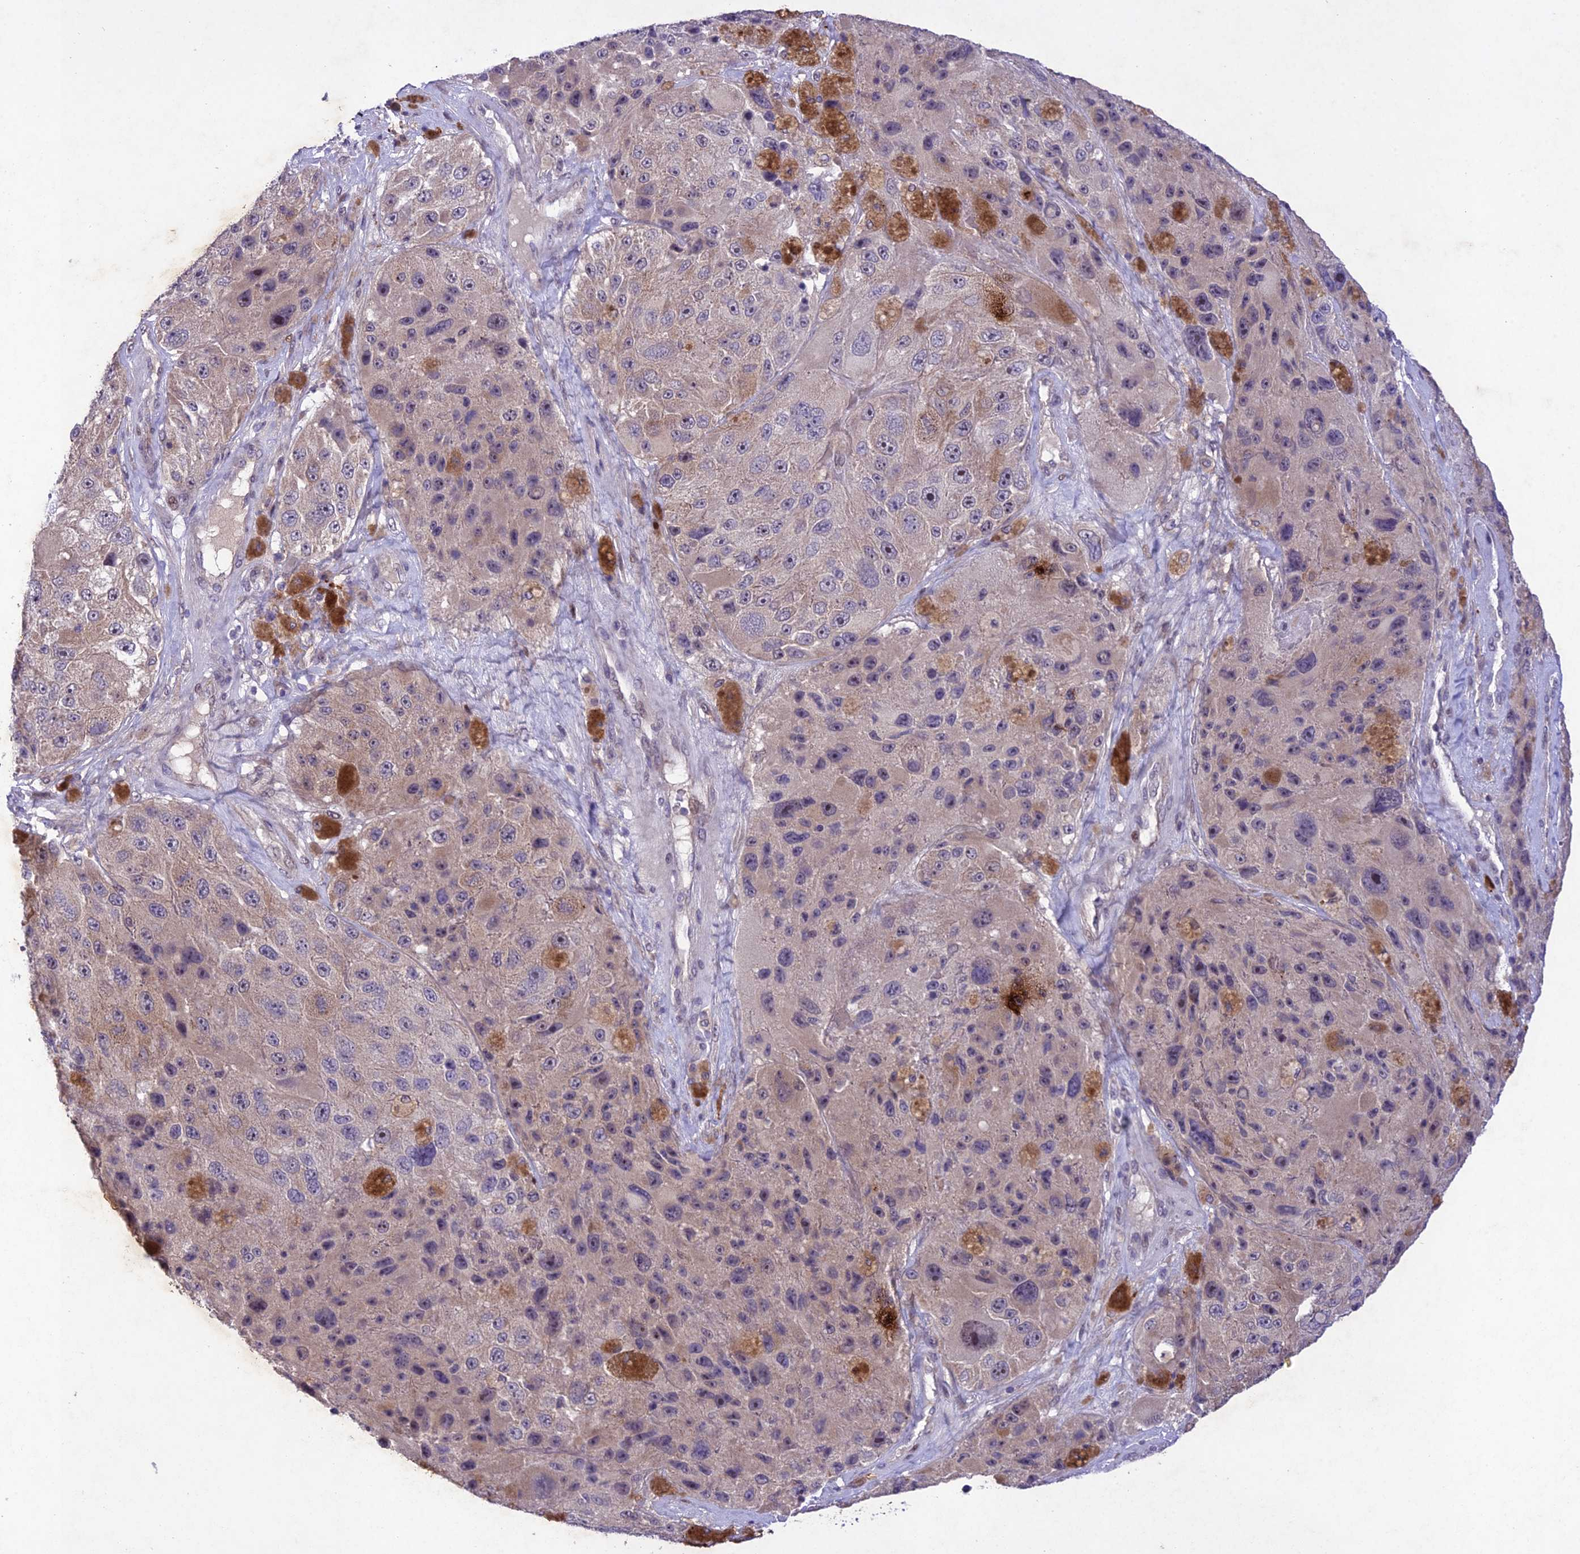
{"staining": {"intensity": "weak", "quantity": "<25%", "location": "cytoplasmic/membranous"}, "tissue": "melanoma", "cell_type": "Tumor cells", "image_type": "cancer", "snomed": [{"axis": "morphology", "description": "Malignant melanoma, Metastatic site"}, {"axis": "topography", "description": "Lymph node"}], "caption": "High power microscopy photomicrograph of an IHC histopathology image of malignant melanoma (metastatic site), revealing no significant expression in tumor cells.", "gene": "ANKRD52", "patient": {"sex": "male", "age": 62}}